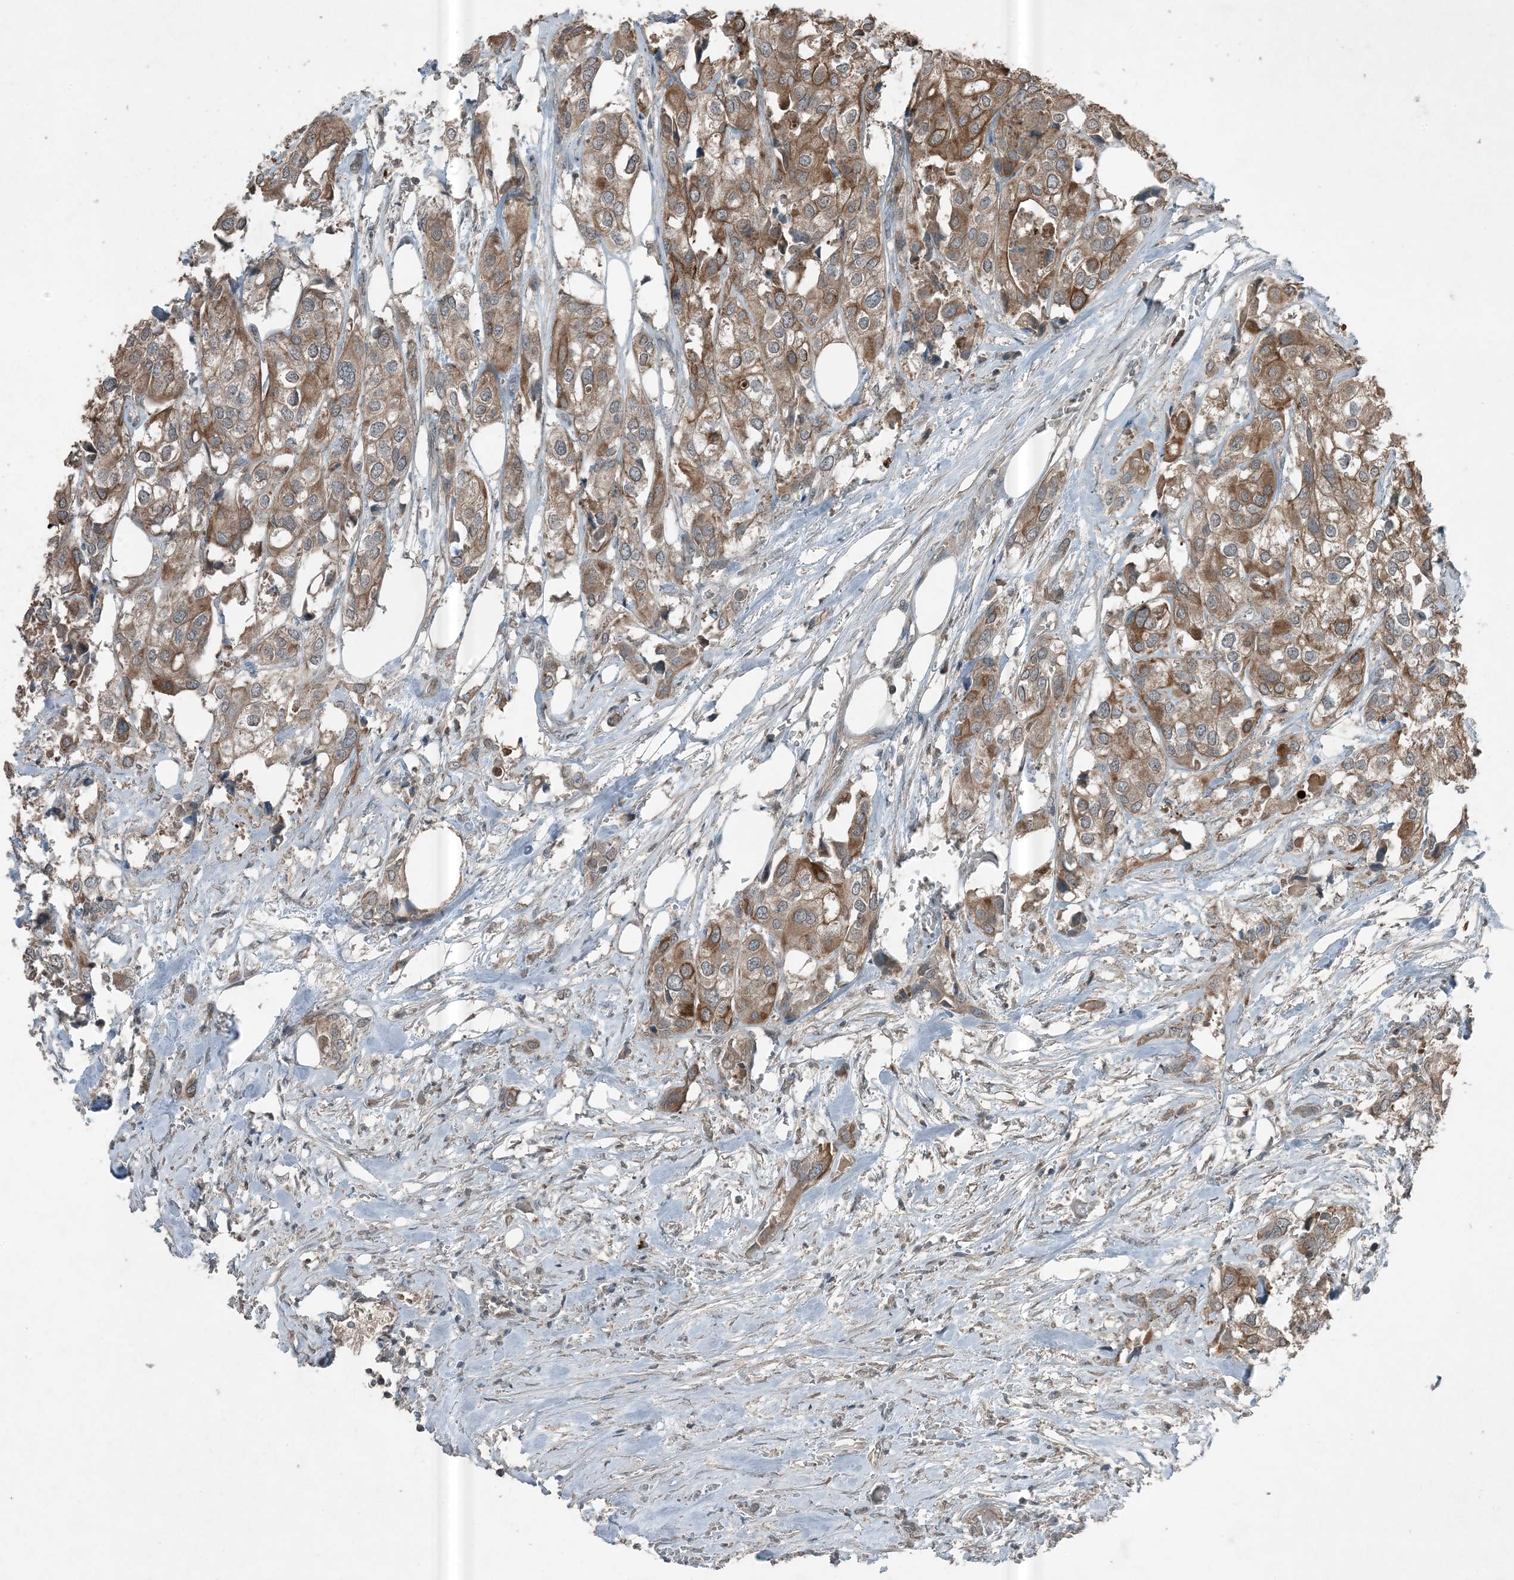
{"staining": {"intensity": "moderate", "quantity": ">75%", "location": "cytoplasmic/membranous"}, "tissue": "urothelial cancer", "cell_type": "Tumor cells", "image_type": "cancer", "snomed": [{"axis": "morphology", "description": "Urothelial carcinoma, High grade"}, {"axis": "topography", "description": "Urinary bladder"}], "caption": "Approximately >75% of tumor cells in human urothelial cancer reveal moderate cytoplasmic/membranous protein expression as visualized by brown immunohistochemical staining.", "gene": "MDN1", "patient": {"sex": "male", "age": 64}}